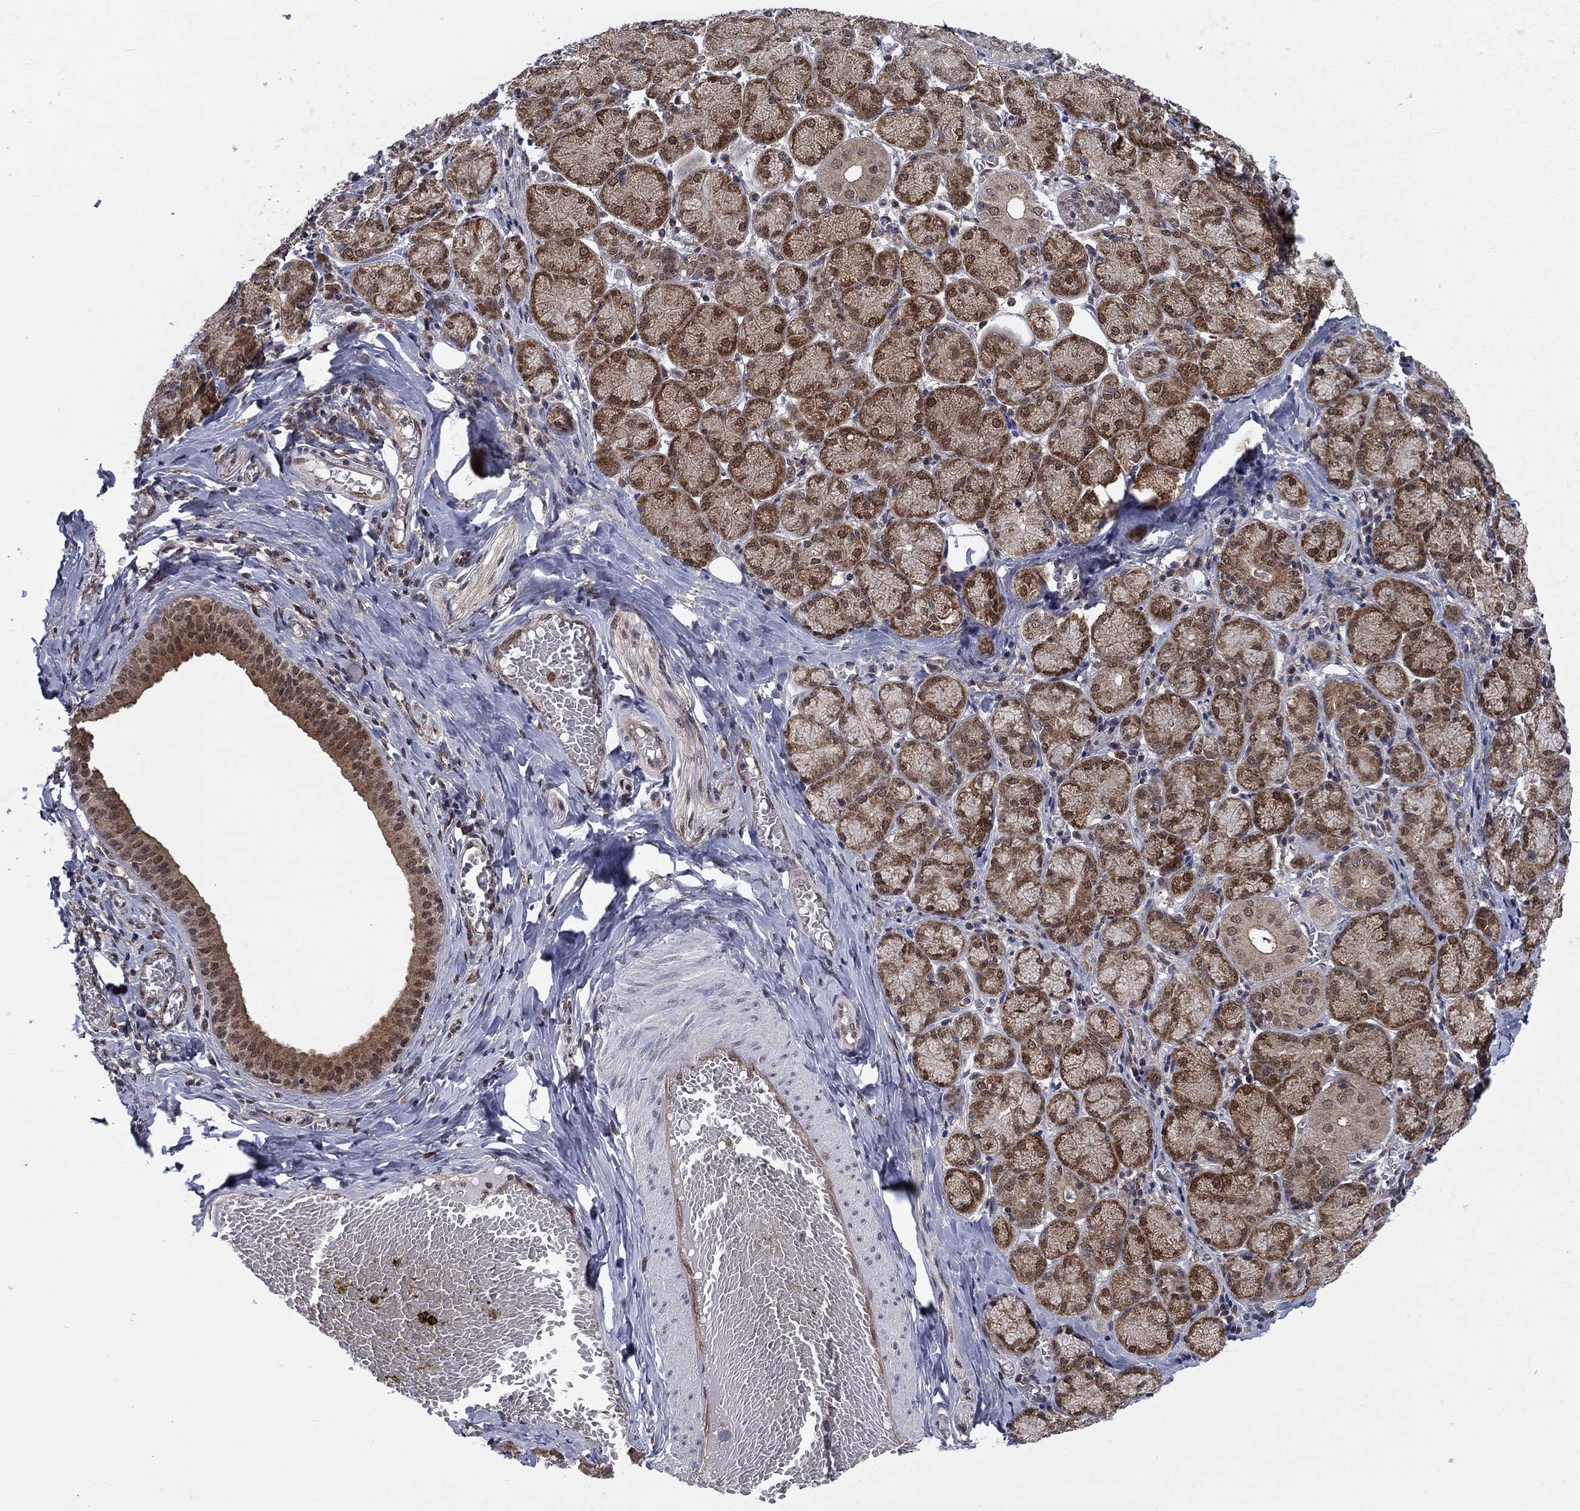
{"staining": {"intensity": "moderate", "quantity": ">75%", "location": "cytoplasmic/membranous,nuclear"}, "tissue": "salivary gland", "cell_type": "Glandular cells", "image_type": "normal", "snomed": [{"axis": "morphology", "description": "Normal tissue, NOS"}, {"axis": "topography", "description": "Salivary gland"}, {"axis": "topography", "description": "Peripheral nerve tissue"}], "caption": "A brown stain labels moderate cytoplasmic/membranous,nuclear positivity of a protein in glandular cells of unremarkable human salivary gland.", "gene": "DNAJA1", "patient": {"sex": "female", "age": 24}}